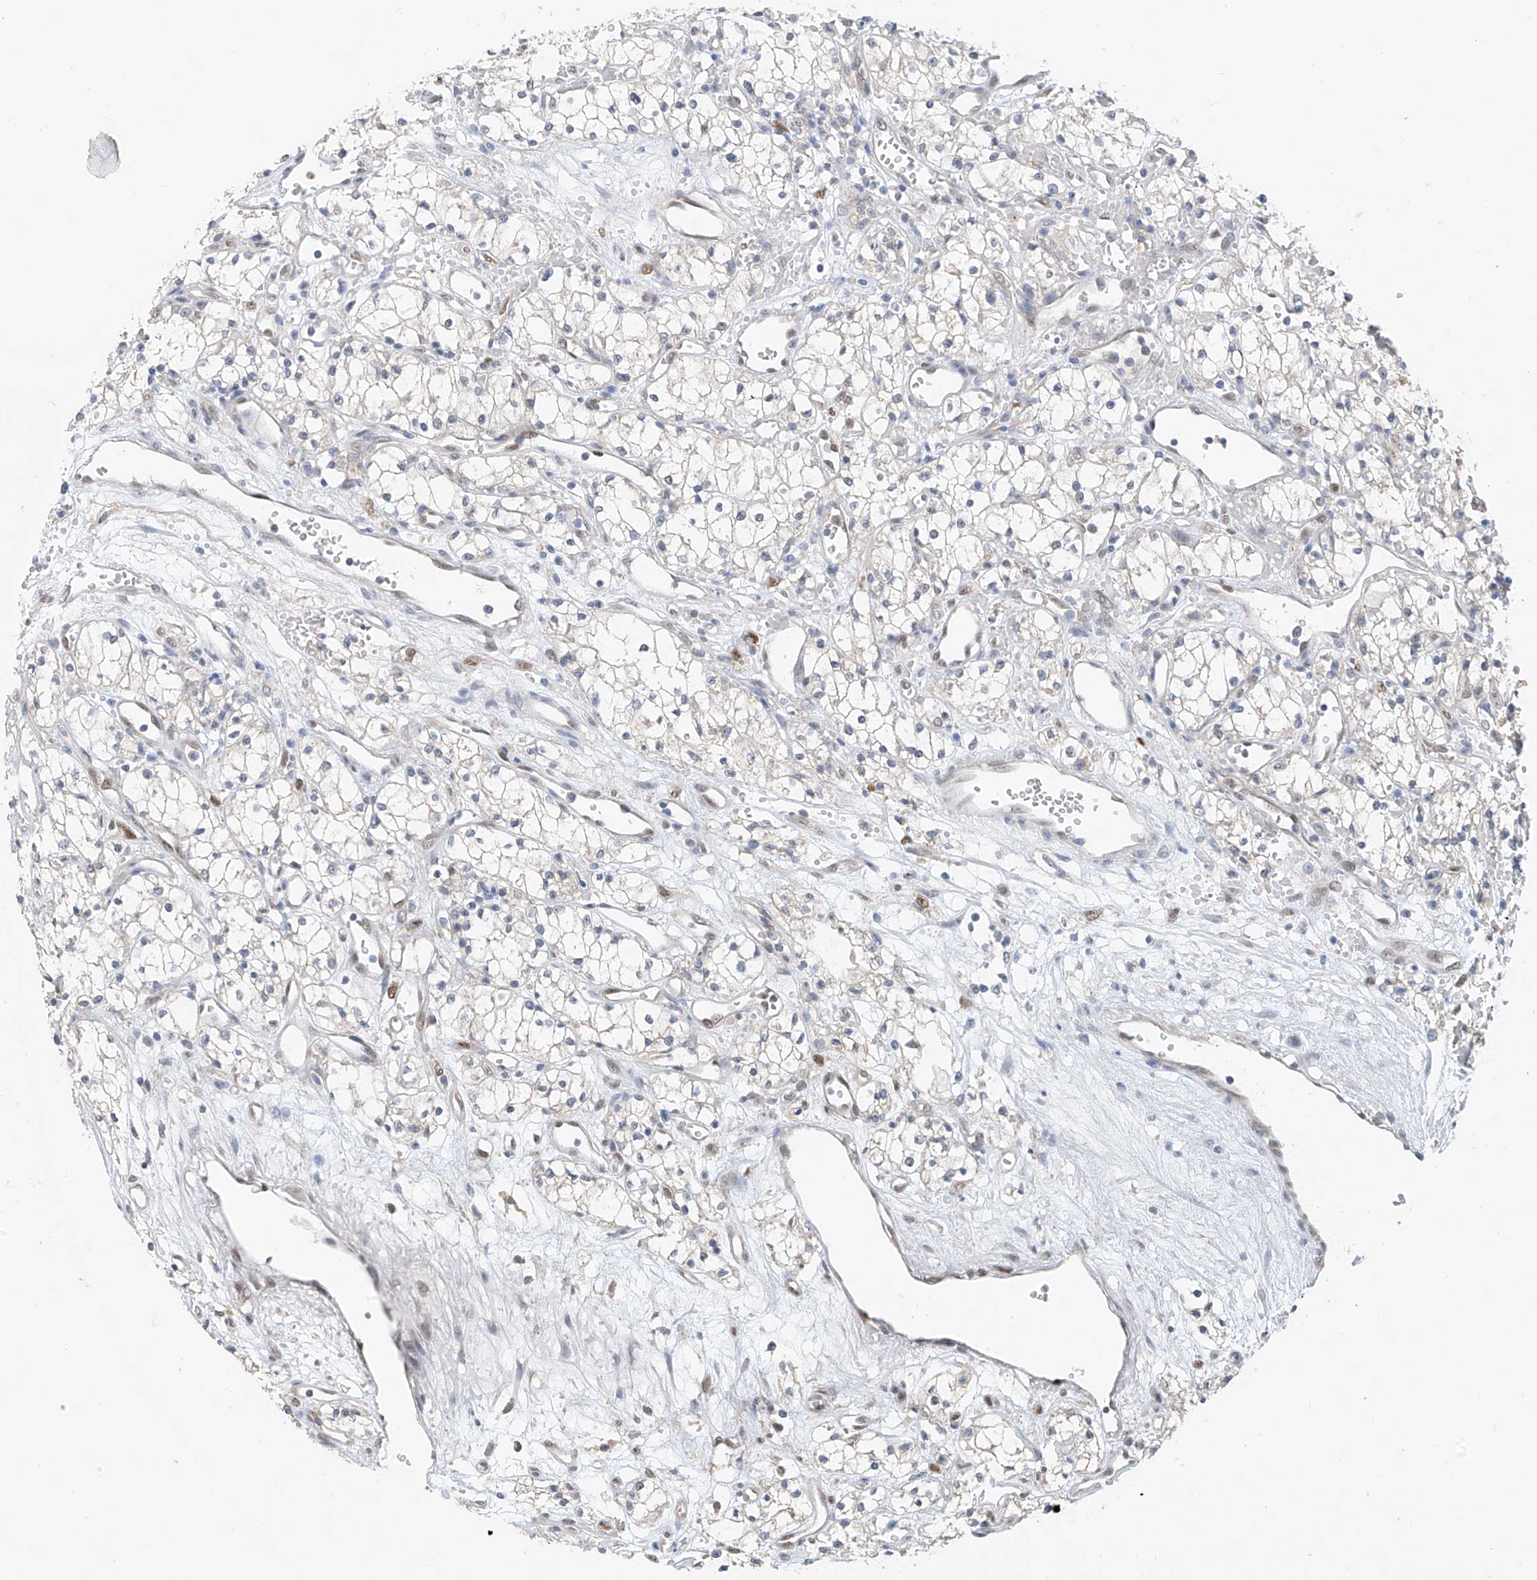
{"staining": {"intensity": "negative", "quantity": "none", "location": "none"}, "tissue": "renal cancer", "cell_type": "Tumor cells", "image_type": "cancer", "snomed": [{"axis": "morphology", "description": "Adenocarcinoma, NOS"}, {"axis": "topography", "description": "Kidney"}], "caption": "Tumor cells are negative for protein expression in human renal cancer (adenocarcinoma).", "gene": "RPL4", "patient": {"sex": "male", "age": 59}}